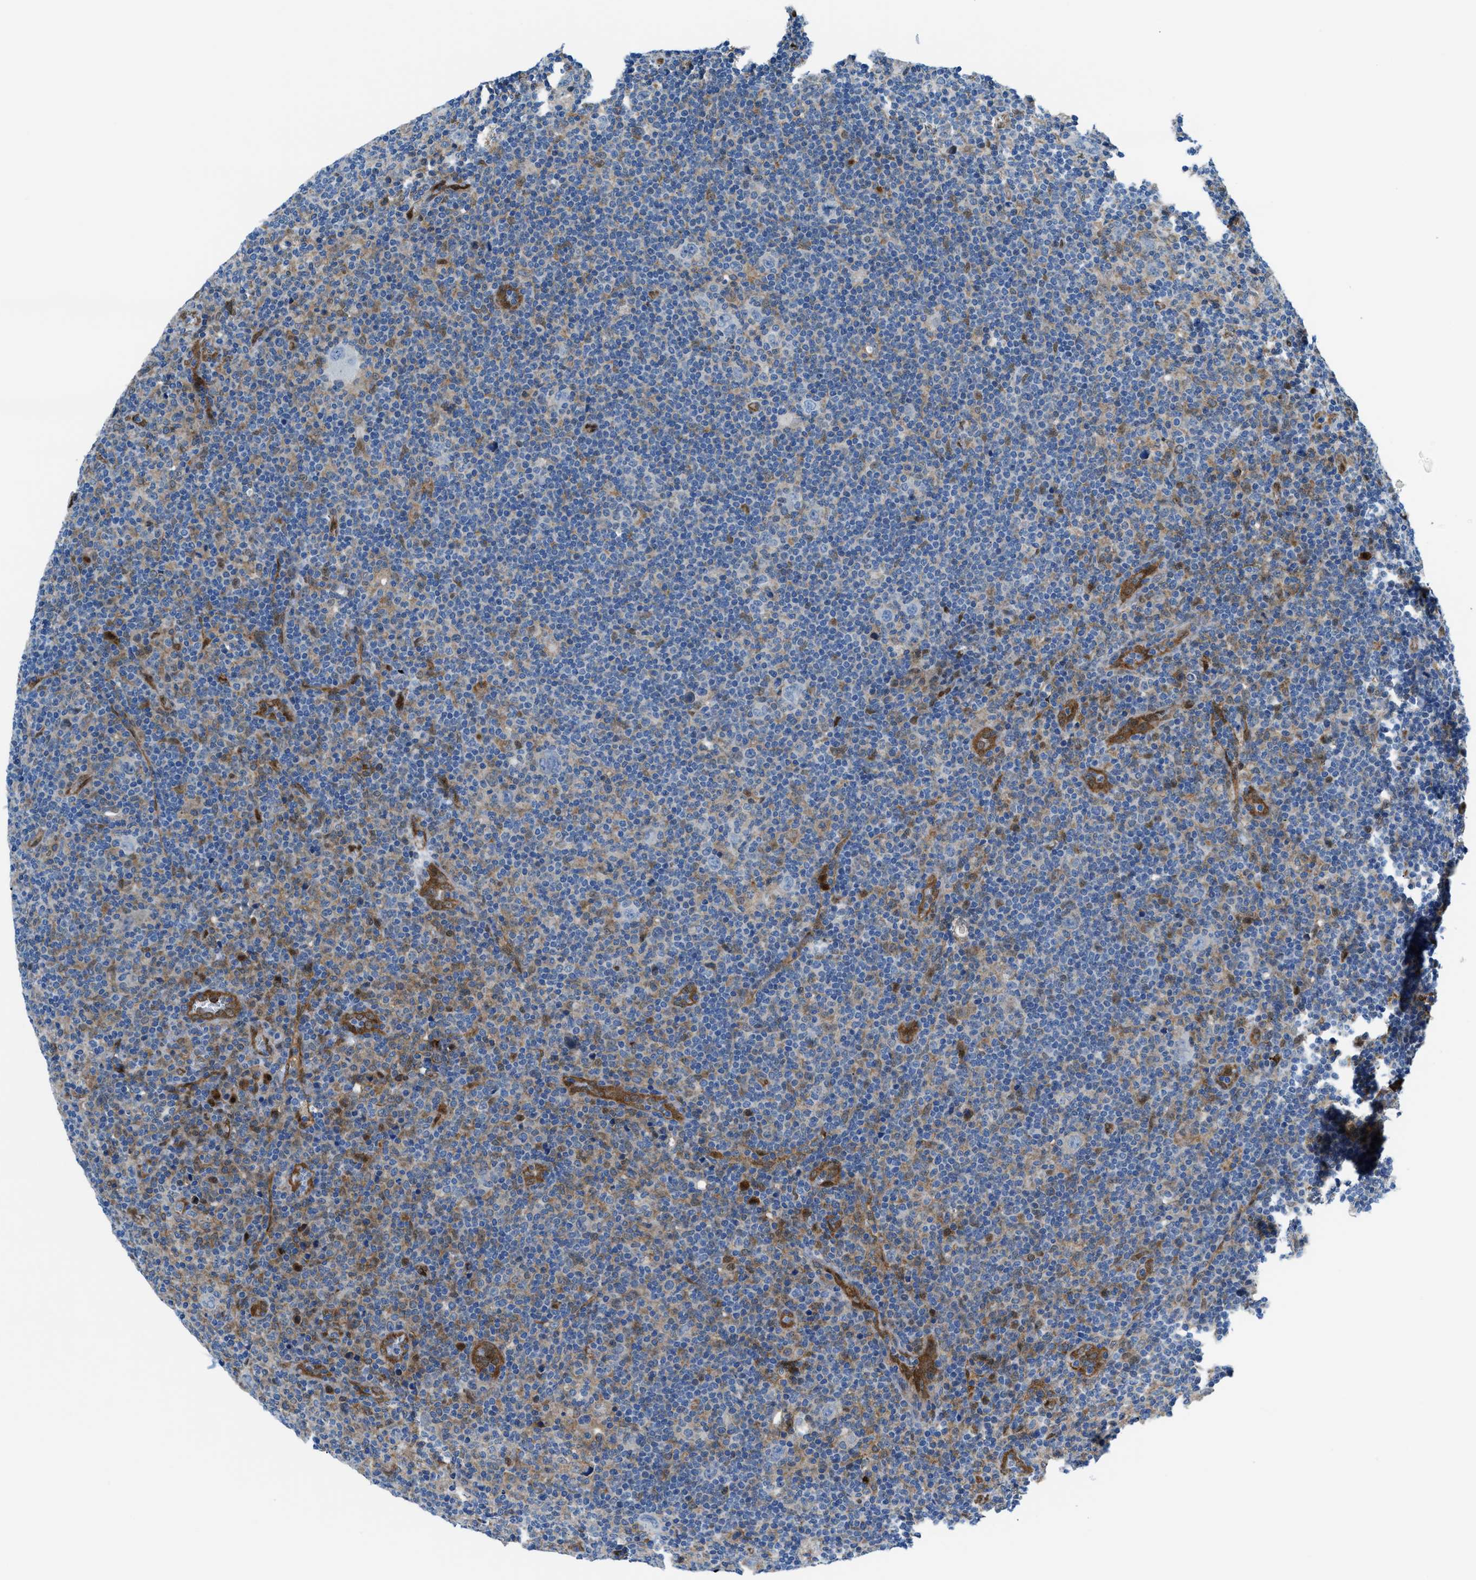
{"staining": {"intensity": "weak", "quantity": "25%-75%", "location": "cytoplasmic/membranous"}, "tissue": "lymphoma", "cell_type": "Tumor cells", "image_type": "cancer", "snomed": [{"axis": "morphology", "description": "Hodgkin's disease, NOS"}, {"axis": "topography", "description": "Lymph node"}], "caption": "Protein staining of Hodgkin's disease tissue demonstrates weak cytoplasmic/membranous staining in approximately 25%-75% of tumor cells.", "gene": "YWHAE", "patient": {"sex": "female", "age": 57}}